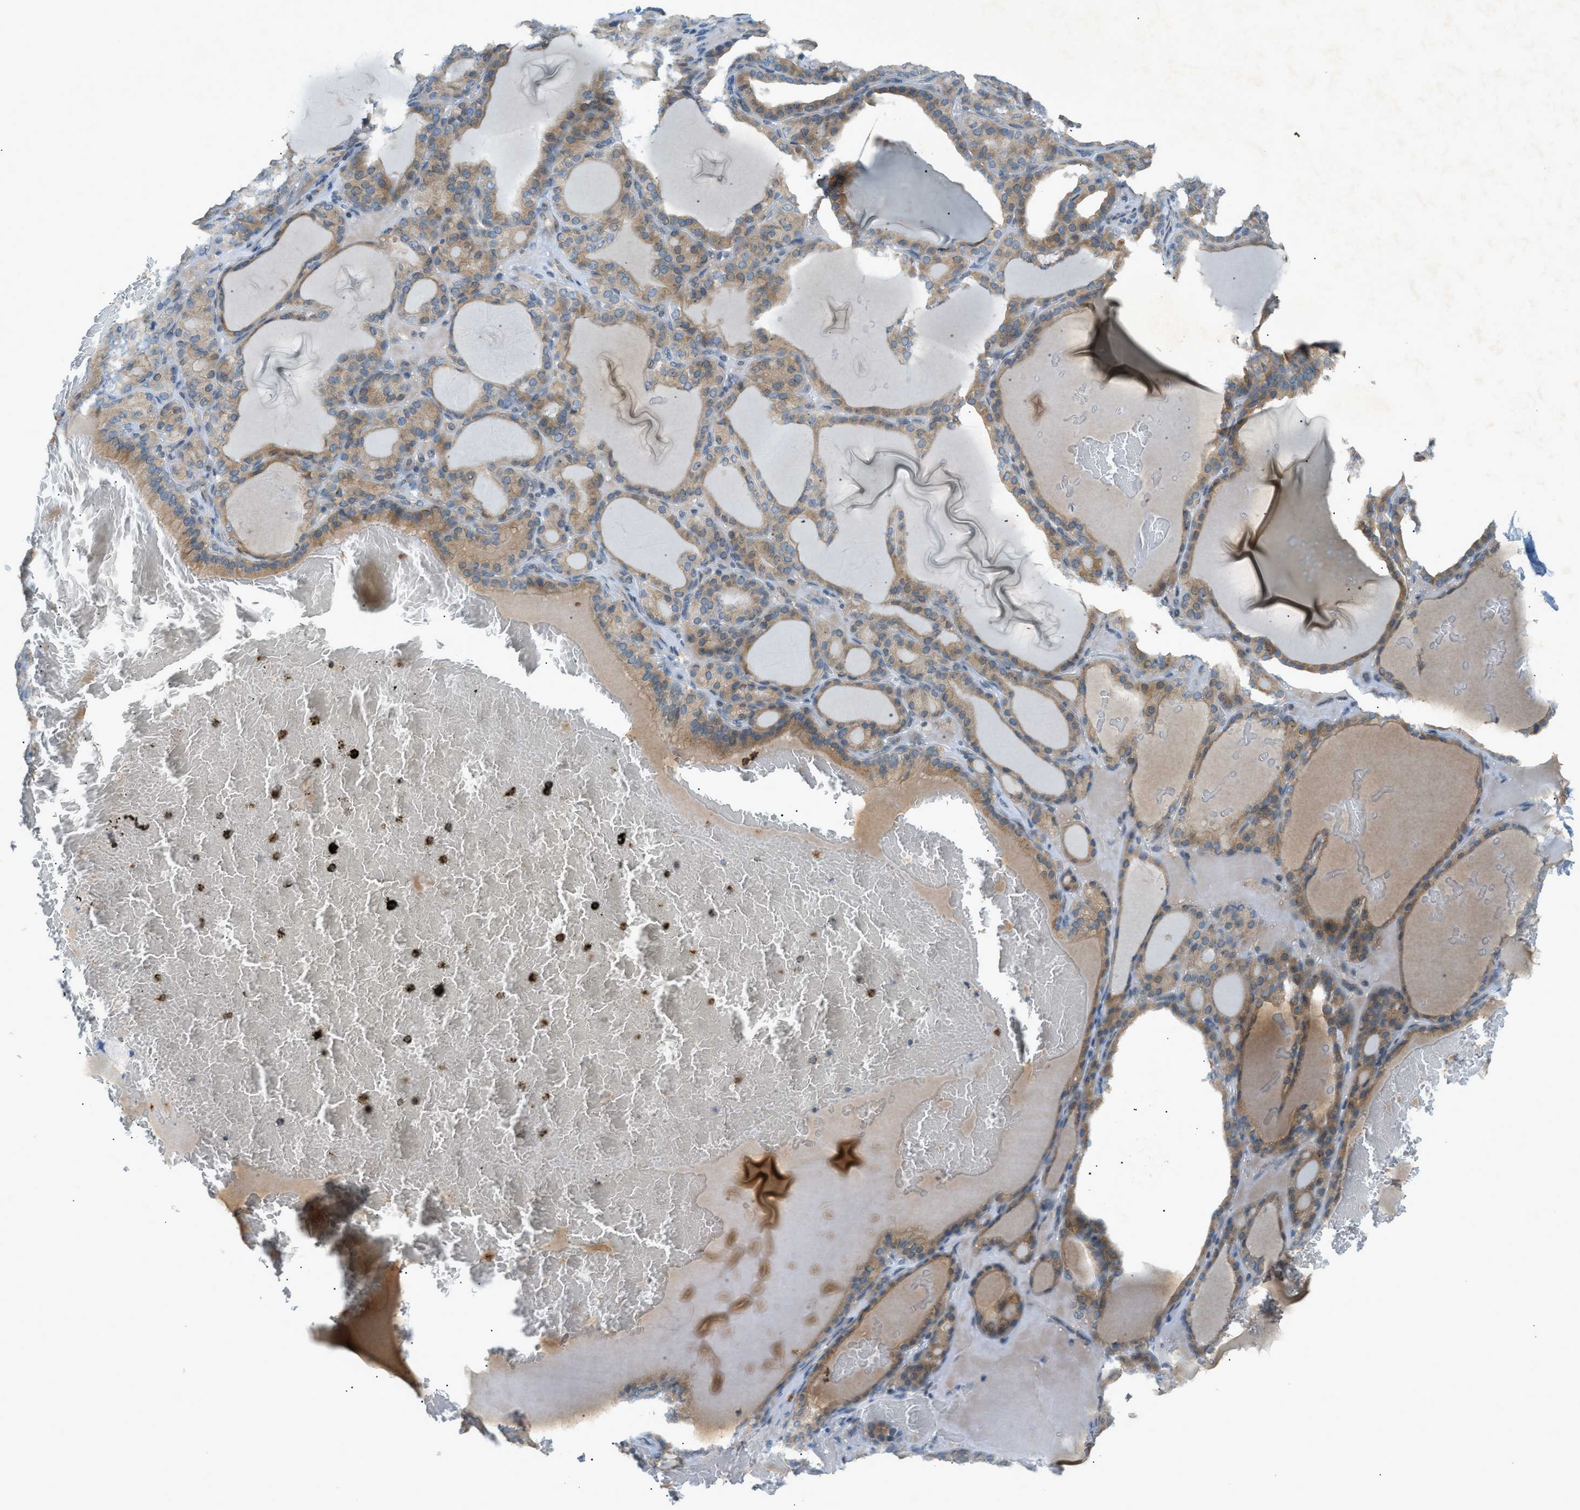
{"staining": {"intensity": "moderate", "quantity": ">75%", "location": "cytoplasmic/membranous"}, "tissue": "thyroid gland", "cell_type": "Glandular cells", "image_type": "normal", "snomed": [{"axis": "morphology", "description": "Normal tissue, NOS"}, {"axis": "topography", "description": "Thyroid gland"}], "caption": "Protein expression analysis of benign thyroid gland displays moderate cytoplasmic/membranous positivity in about >75% of glandular cells. Nuclei are stained in blue.", "gene": "DYRK1A", "patient": {"sex": "female", "age": 28}}